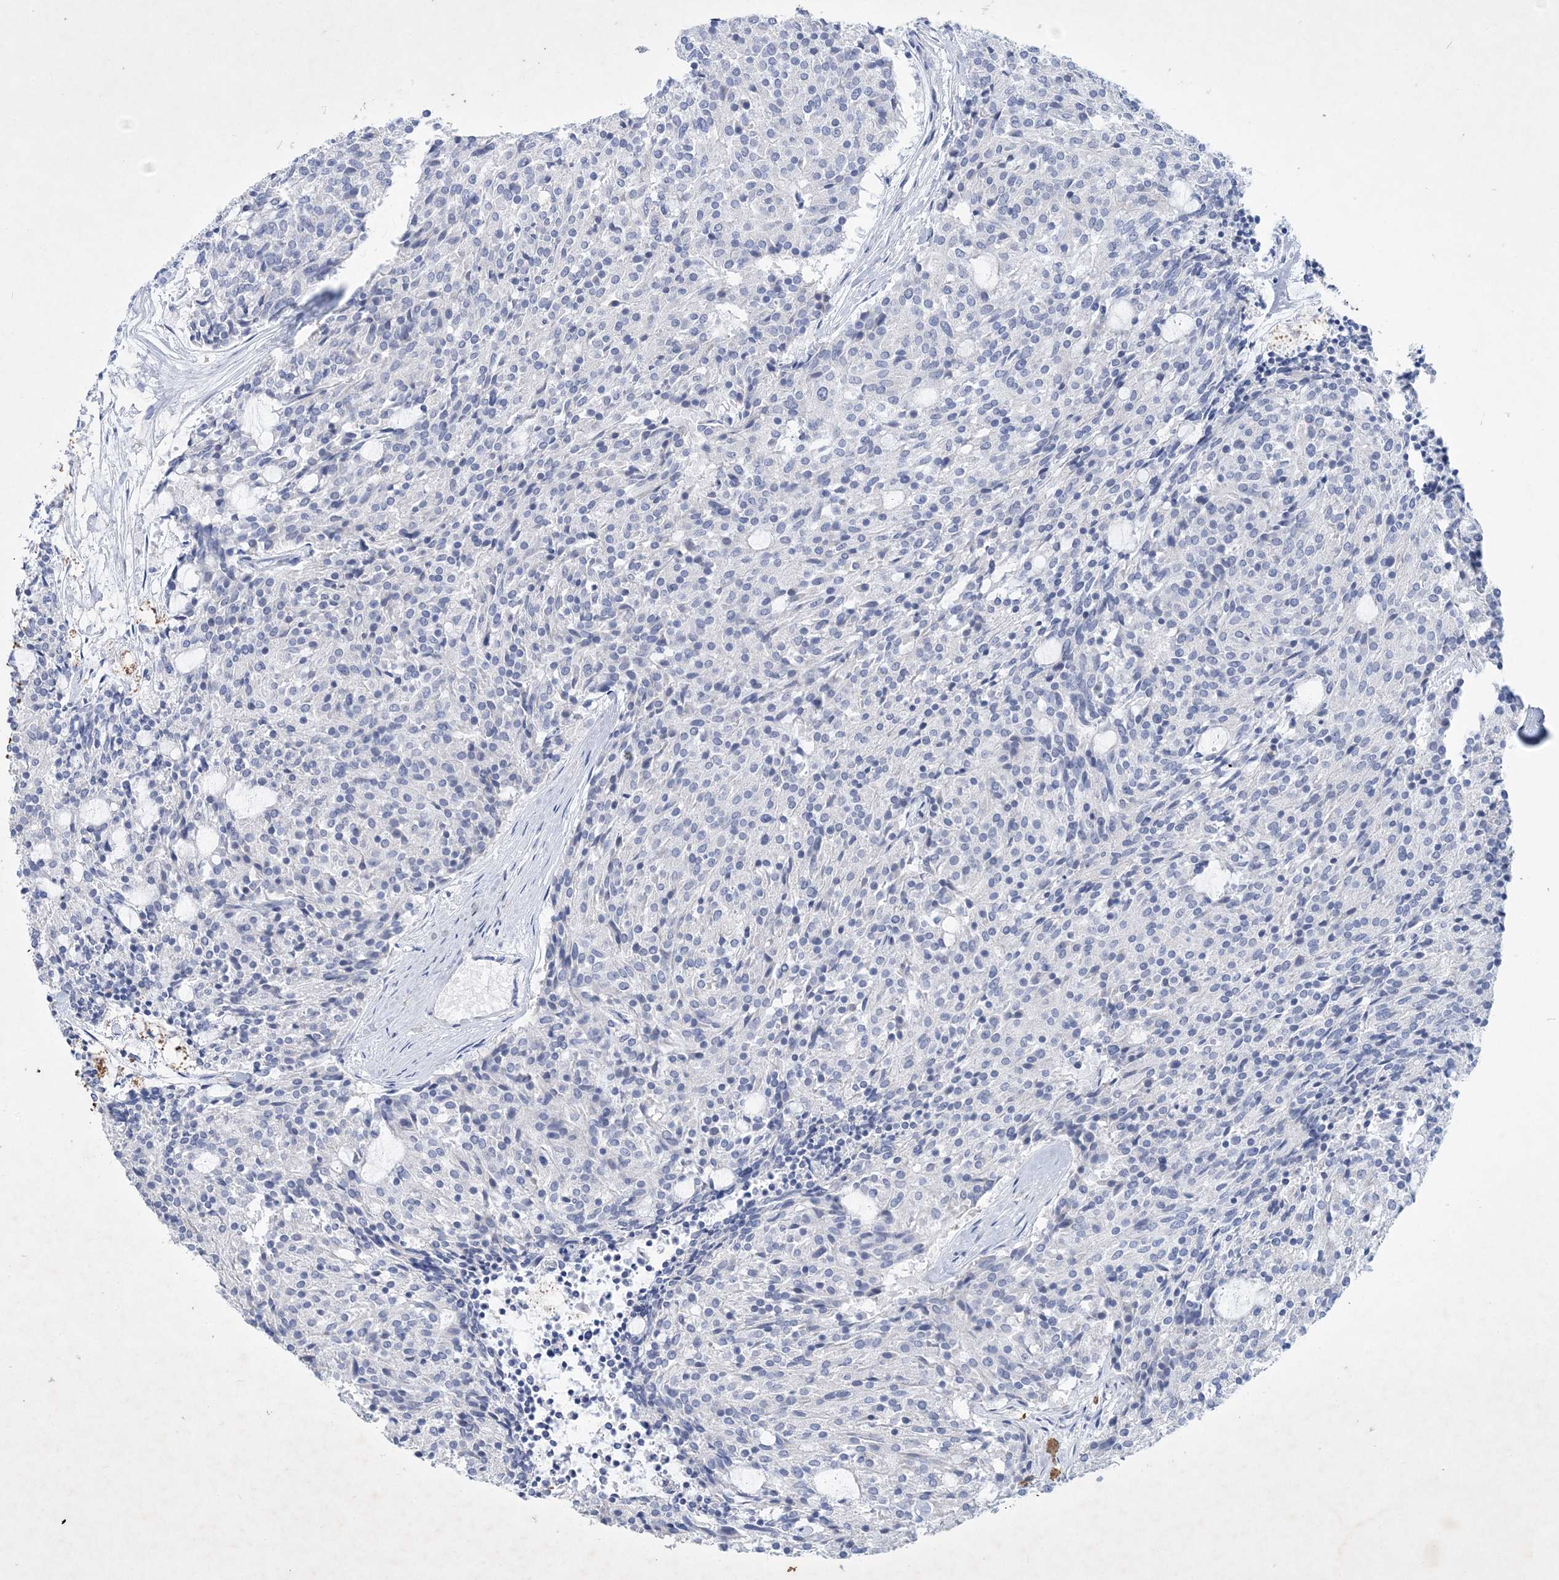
{"staining": {"intensity": "negative", "quantity": "none", "location": "none"}, "tissue": "carcinoid", "cell_type": "Tumor cells", "image_type": "cancer", "snomed": [{"axis": "morphology", "description": "Carcinoid, malignant, NOS"}, {"axis": "topography", "description": "Pancreas"}], "caption": "Immunohistochemistry of human carcinoid (malignant) demonstrates no positivity in tumor cells.", "gene": "COPS8", "patient": {"sex": "female", "age": 54}}